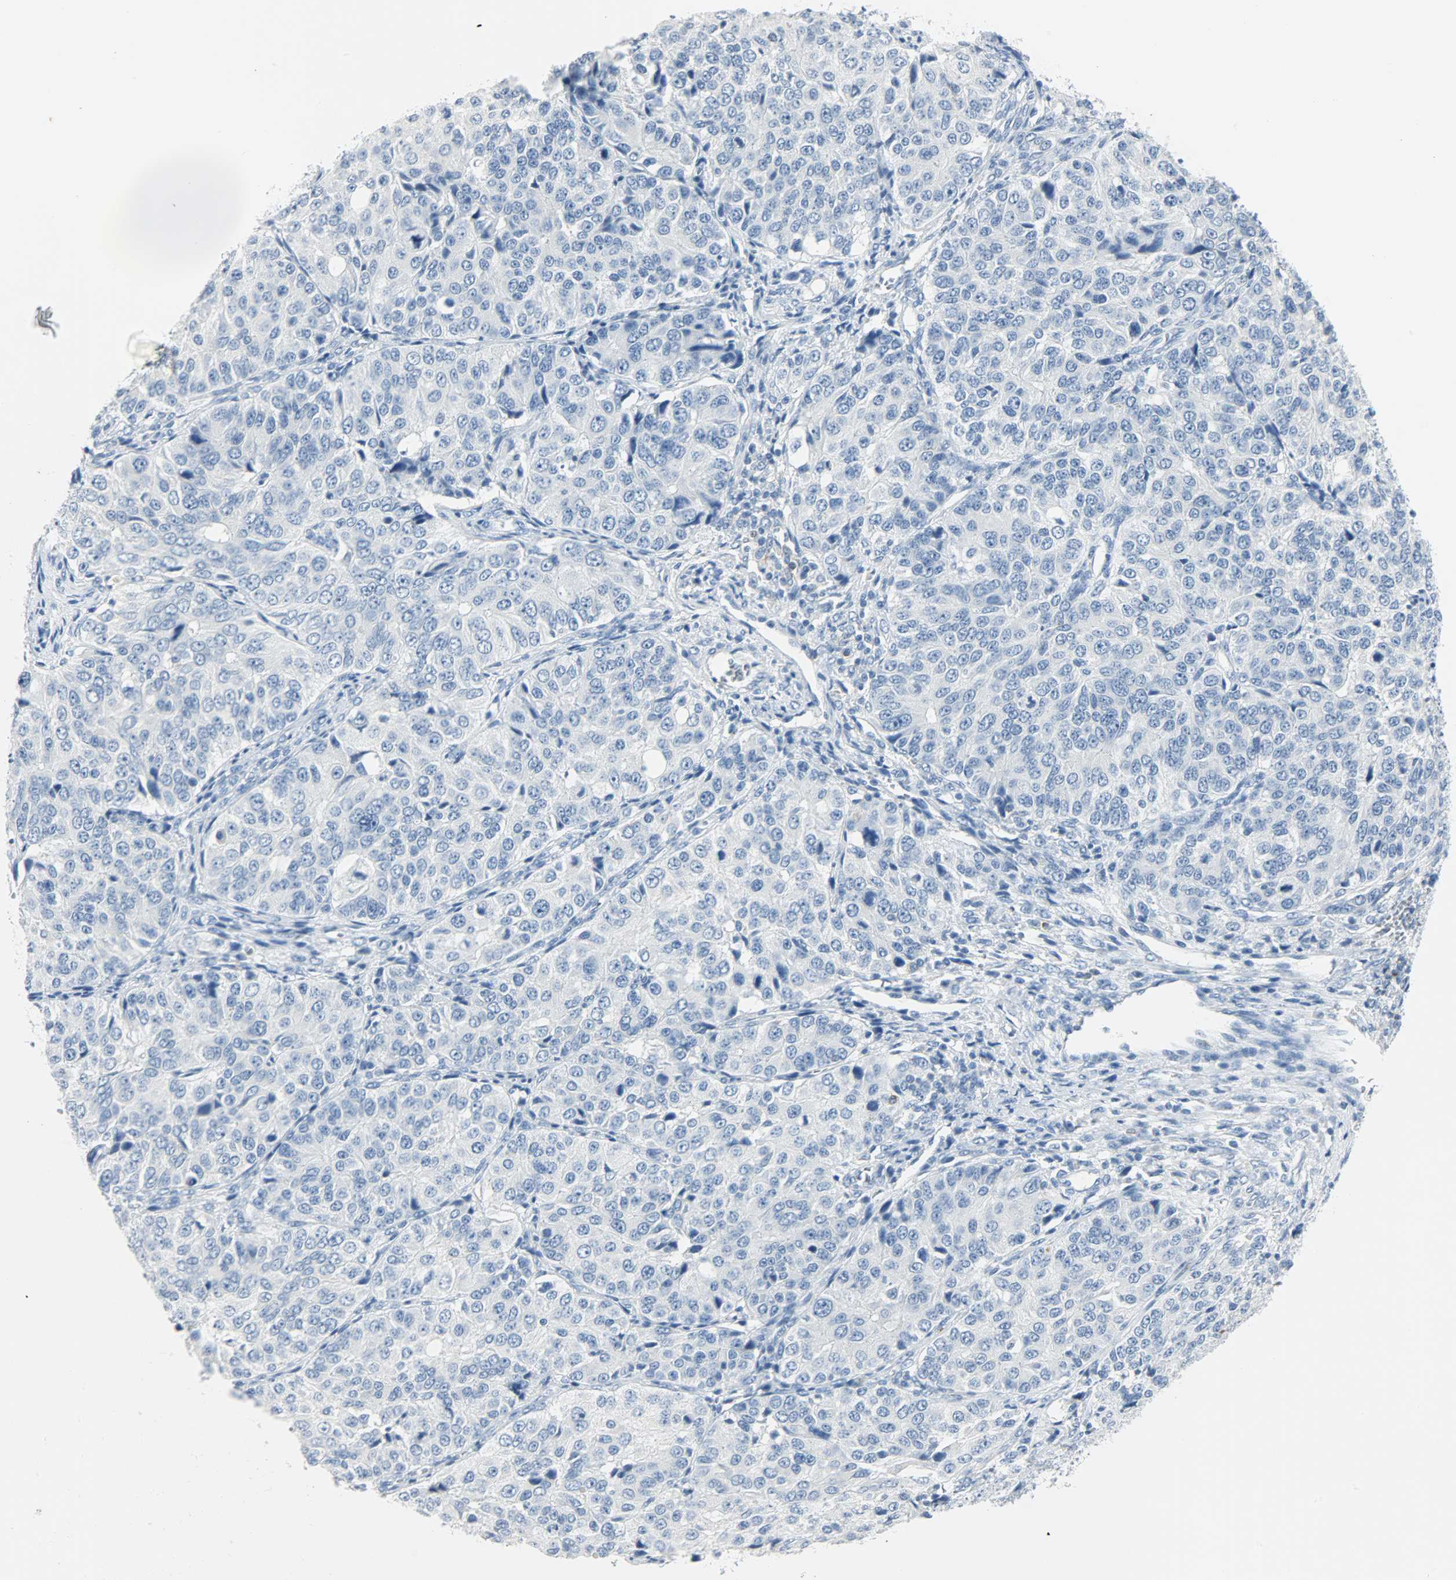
{"staining": {"intensity": "negative", "quantity": "none", "location": "none"}, "tissue": "ovarian cancer", "cell_type": "Tumor cells", "image_type": "cancer", "snomed": [{"axis": "morphology", "description": "Carcinoma, endometroid"}, {"axis": "topography", "description": "Ovary"}], "caption": "Ovarian cancer stained for a protein using immunohistochemistry displays no positivity tumor cells.", "gene": "PTPN6", "patient": {"sex": "female", "age": 51}}